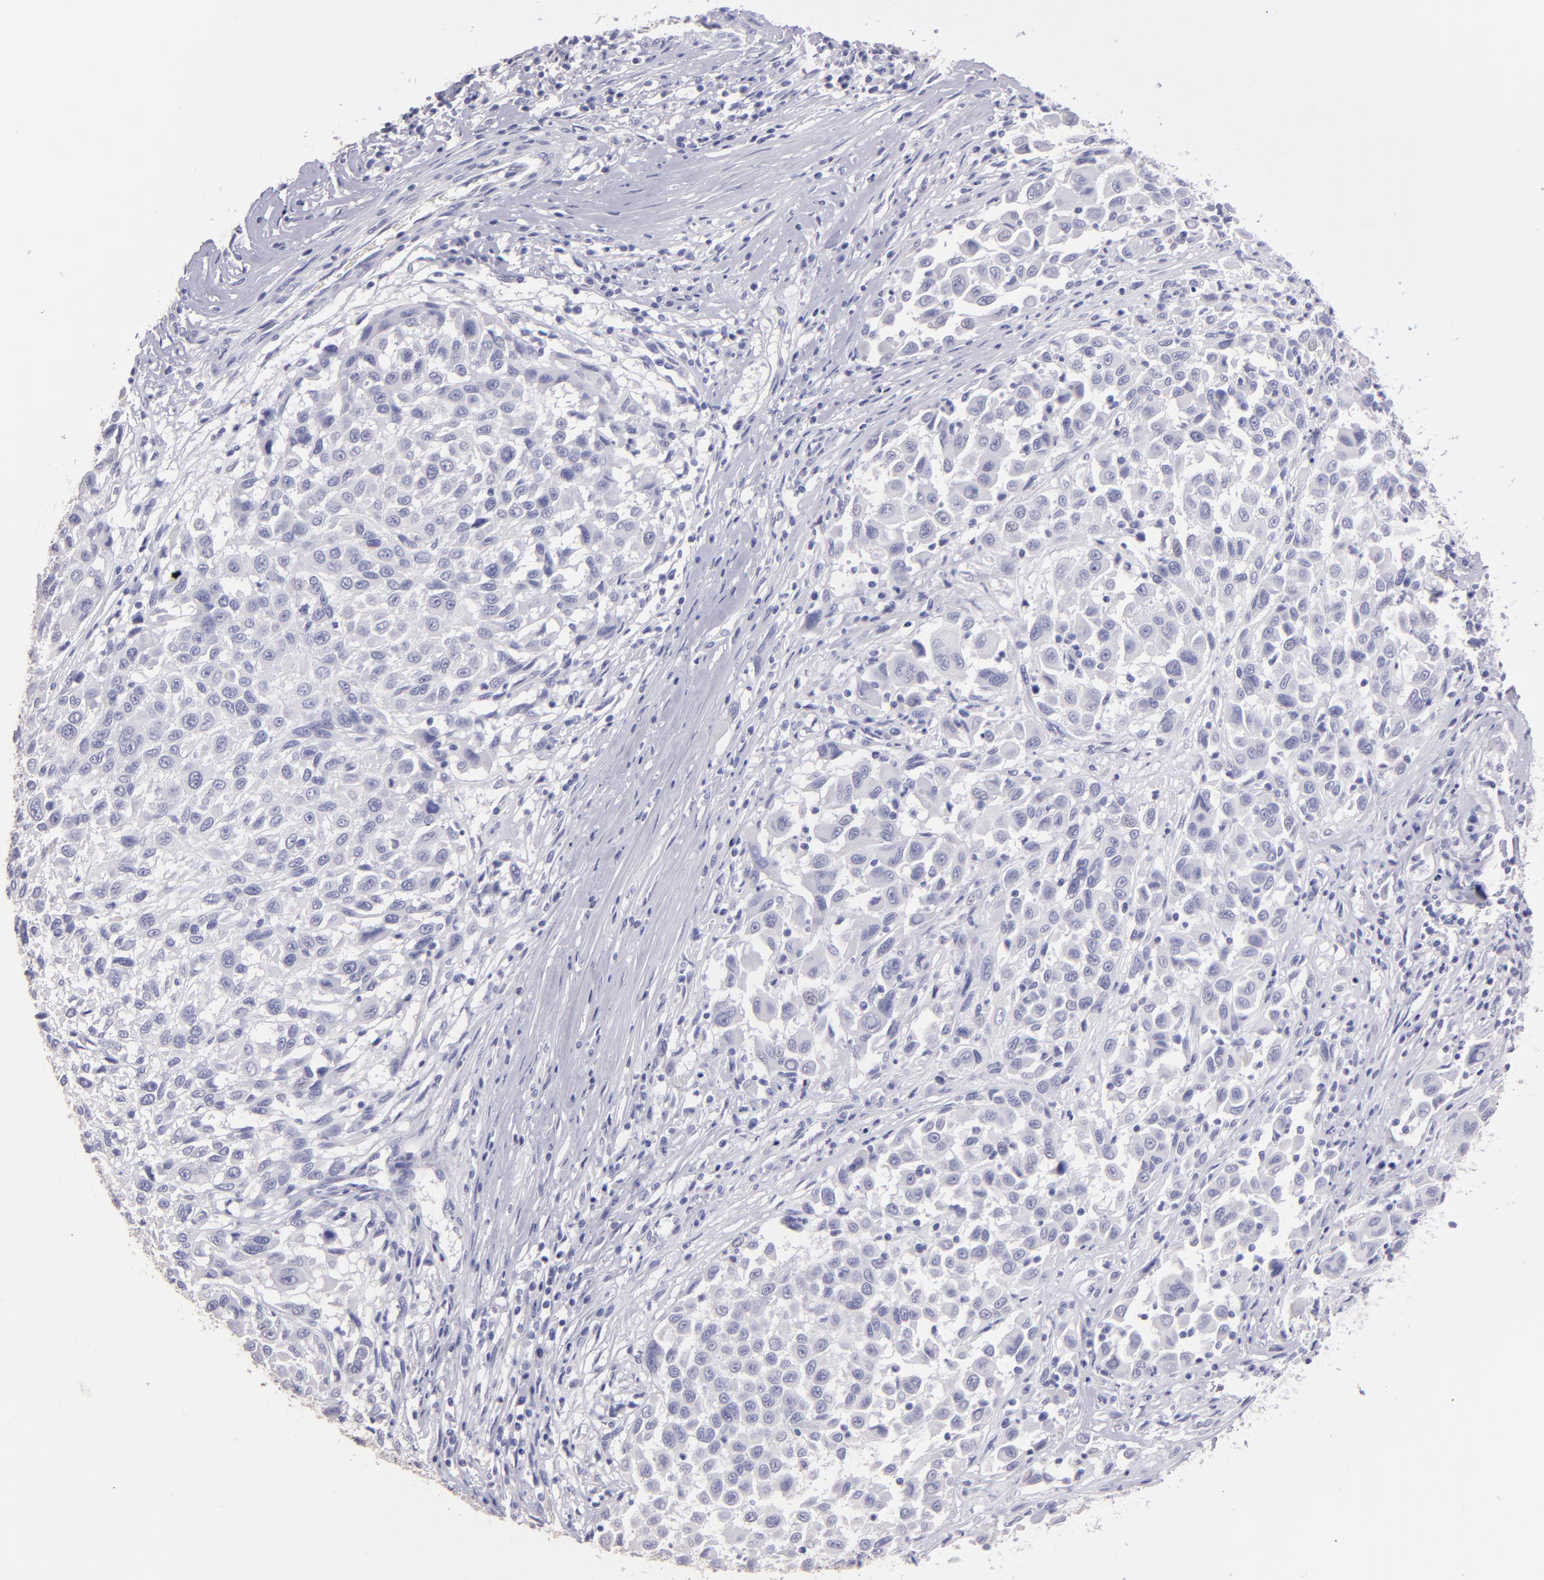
{"staining": {"intensity": "negative", "quantity": "none", "location": "none"}, "tissue": "melanoma", "cell_type": "Tumor cells", "image_type": "cancer", "snomed": [{"axis": "morphology", "description": "Malignant melanoma, Metastatic site"}, {"axis": "topography", "description": "Lymph node"}], "caption": "Tumor cells show no significant staining in melanoma. (Stains: DAB immunohistochemistry (IHC) with hematoxylin counter stain, Microscopy: brightfield microscopy at high magnification).", "gene": "TG", "patient": {"sex": "male", "age": 61}}